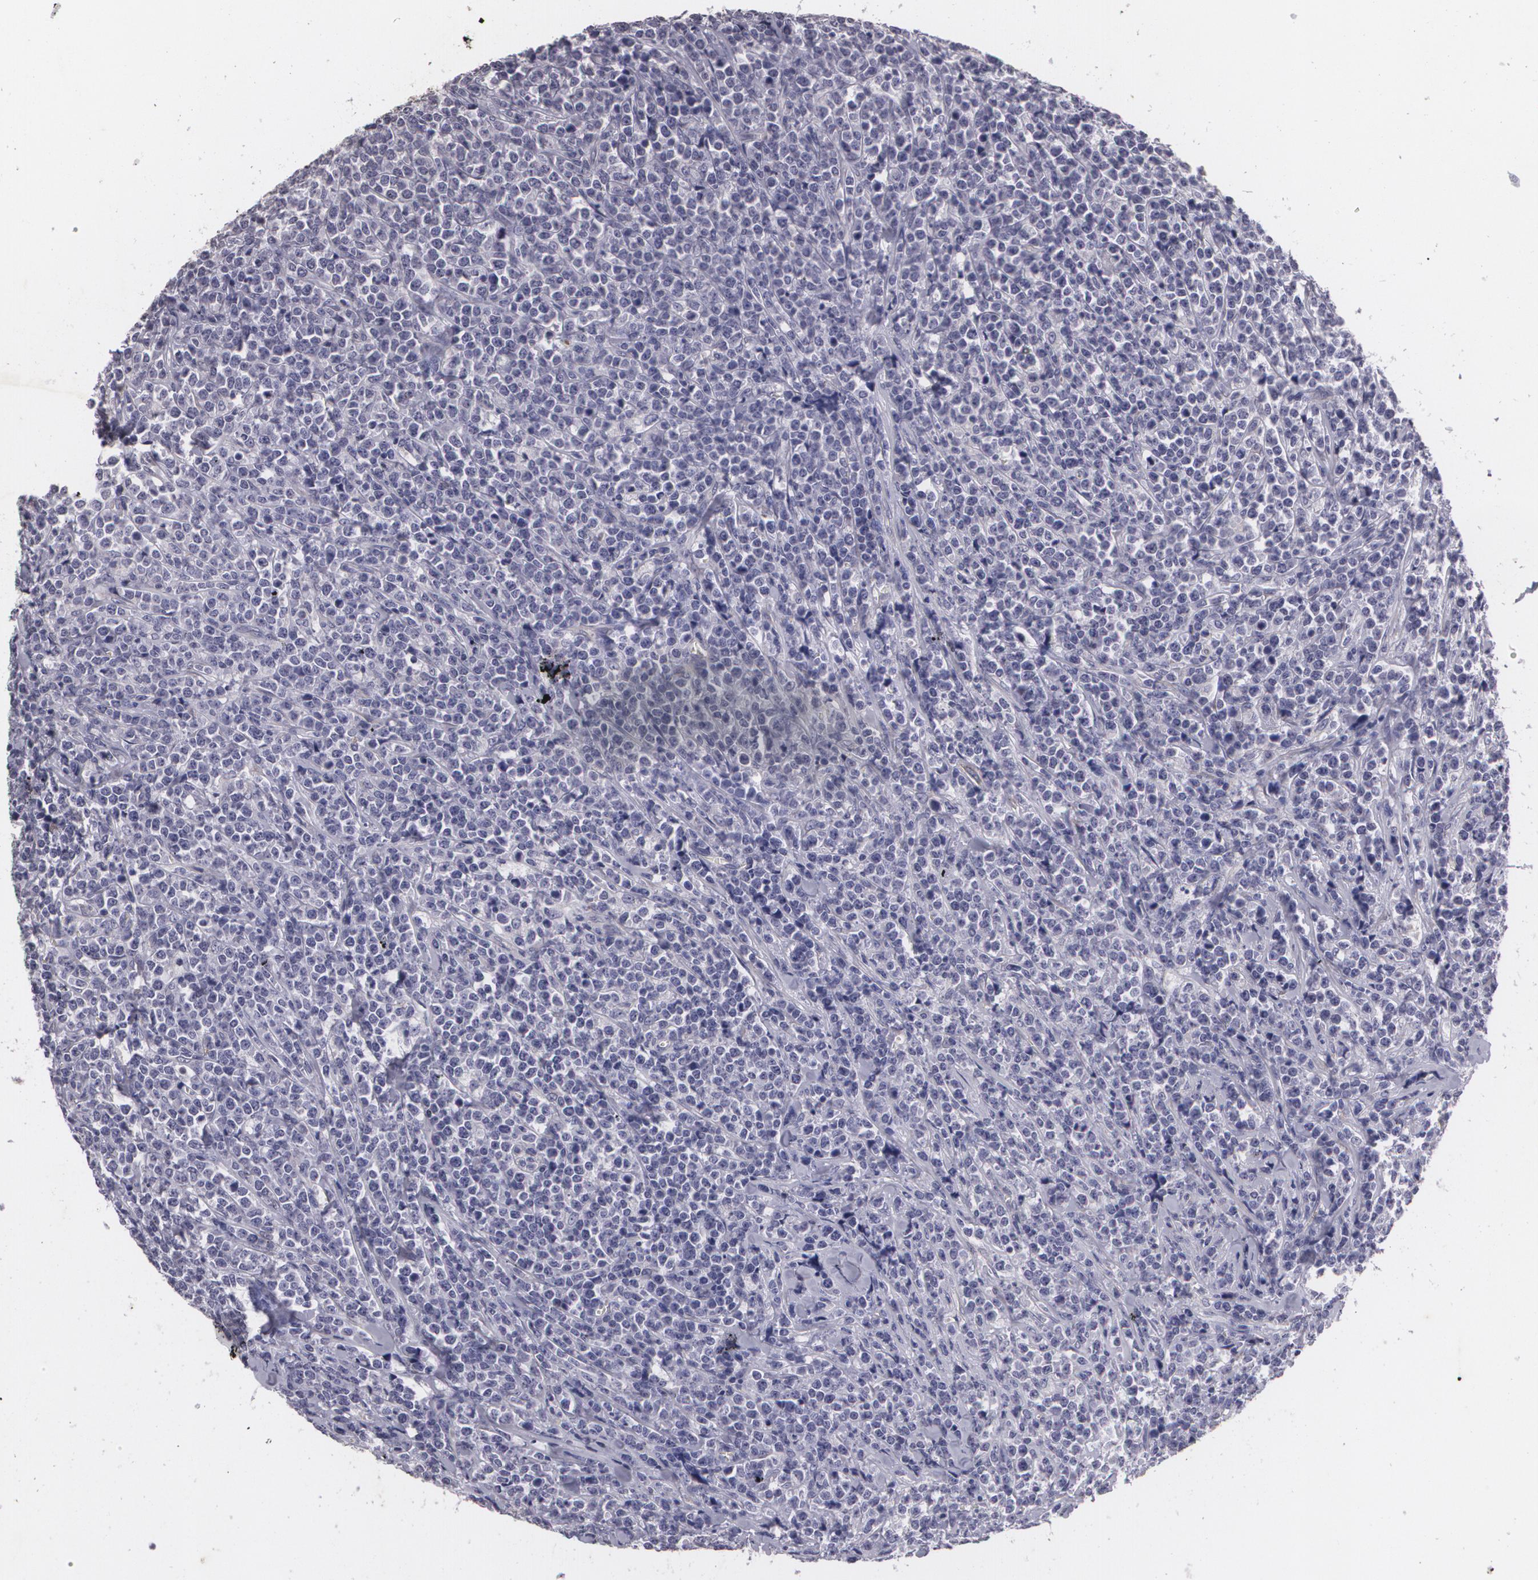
{"staining": {"intensity": "negative", "quantity": "none", "location": "none"}, "tissue": "lymphoma", "cell_type": "Tumor cells", "image_type": "cancer", "snomed": [{"axis": "morphology", "description": "Malignant lymphoma, non-Hodgkin's type, High grade"}, {"axis": "topography", "description": "Small intestine"}, {"axis": "topography", "description": "Colon"}], "caption": "Immunohistochemistry (IHC) micrograph of neoplastic tissue: human lymphoma stained with DAB (3,3'-diaminobenzidine) exhibits no significant protein expression in tumor cells. The staining is performed using DAB (3,3'-diaminobenzidine) brown chromogen with nuclei counter-stained in using hematoxylin.", "gene": "KCNA4", "patient": {"sex": "male", "age": 8}}